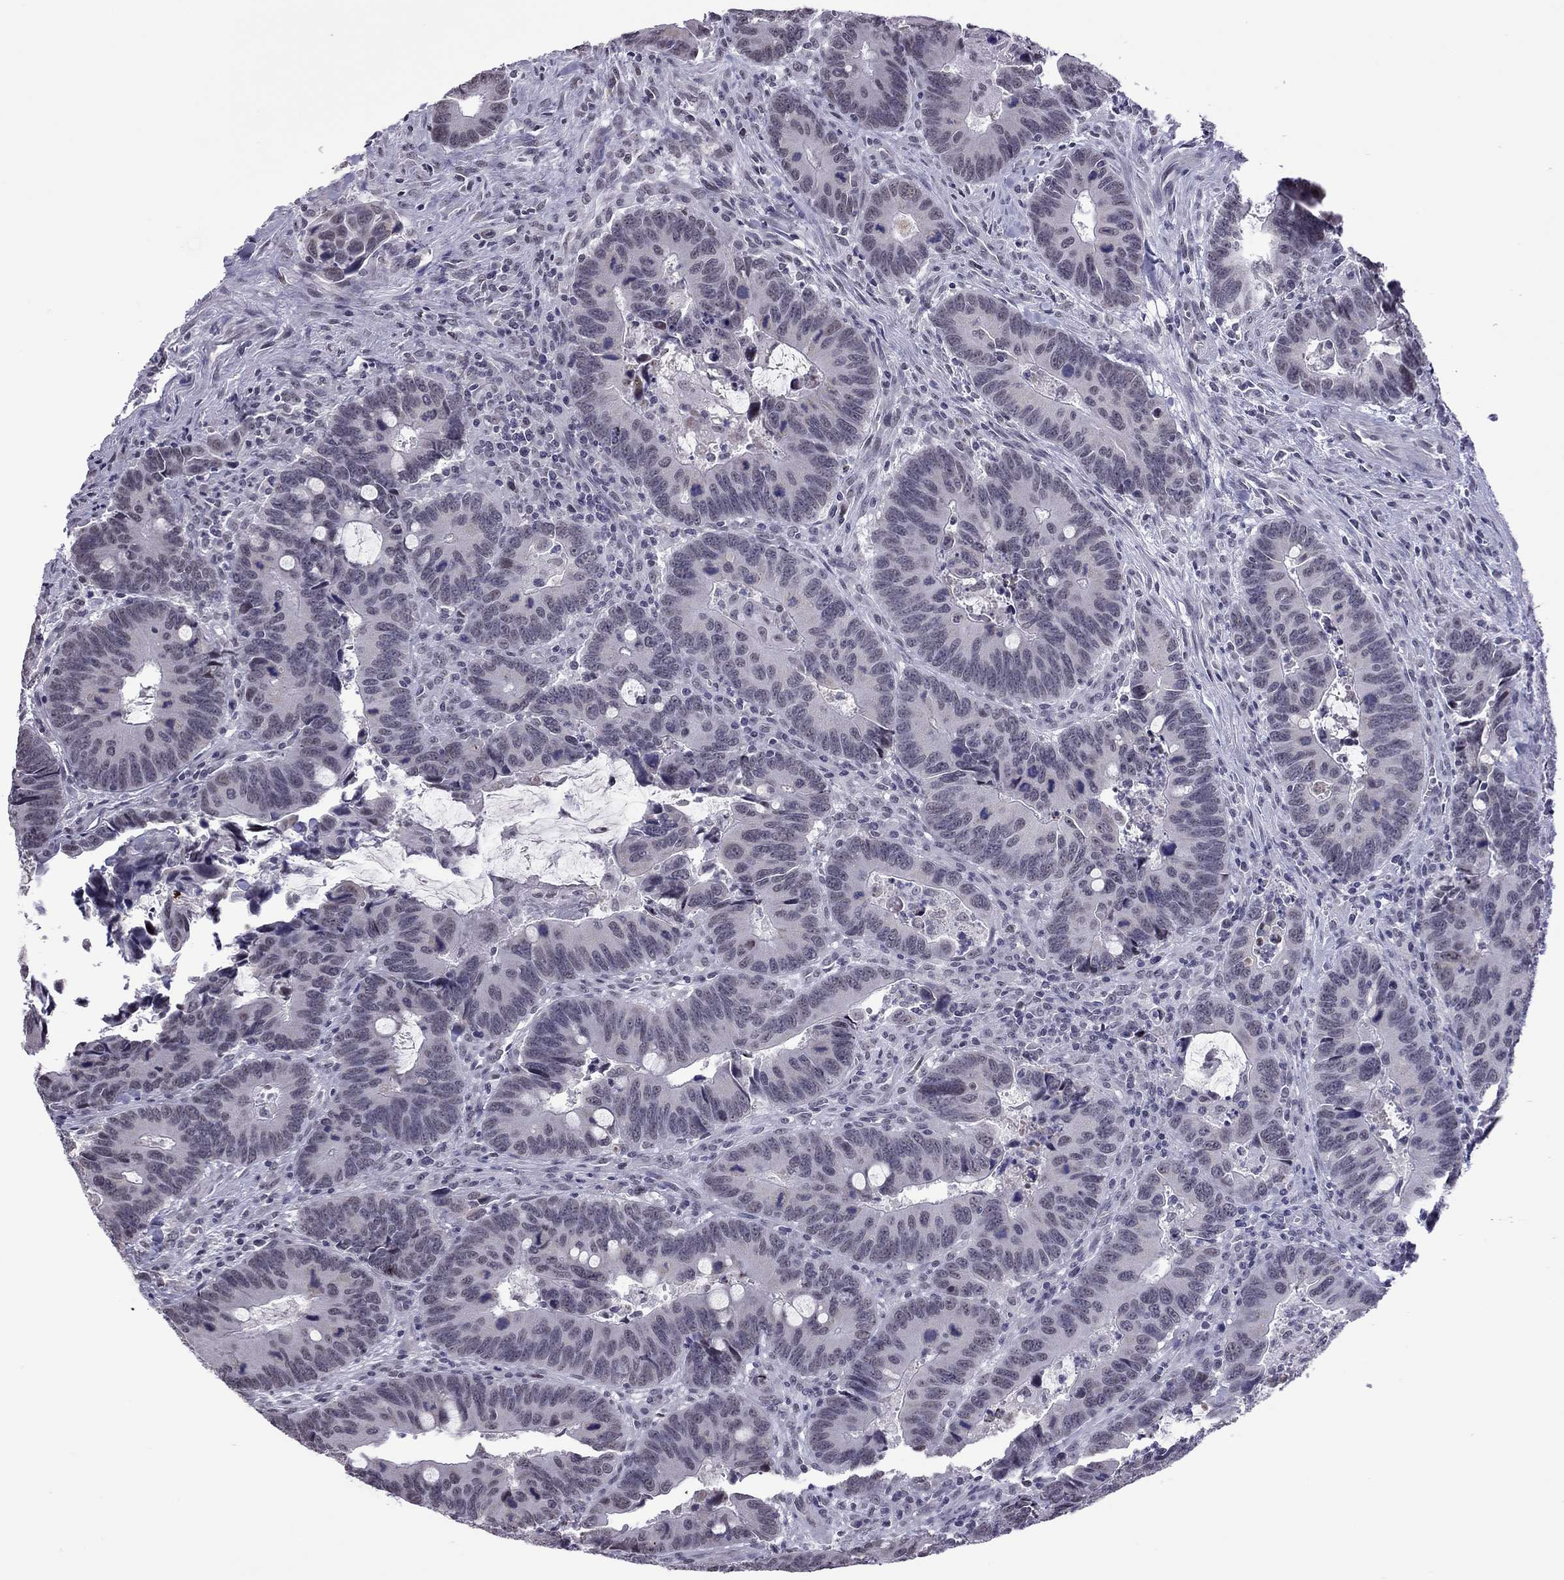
{"staining": {"intensity": "negative", "quantity": "none", "location": "none"}, "tissue": "colorectal cancer", "cell_type": "Tumor cells", "image_type": "cancer", "snomed": [{"axis": "morphology", "description": "Adenocarcinoma, NOS"}, {"axis": "topography", "description": "Rectum"}], "caption": "Immunohistochemistry image of human colorectal cancer (adenocarcinoma) stained for a protein (brown), which demonstrates no expression in tumor cells.", "gene": "PPP1R3A", "patient": {"sex": "male", "age": 67}}